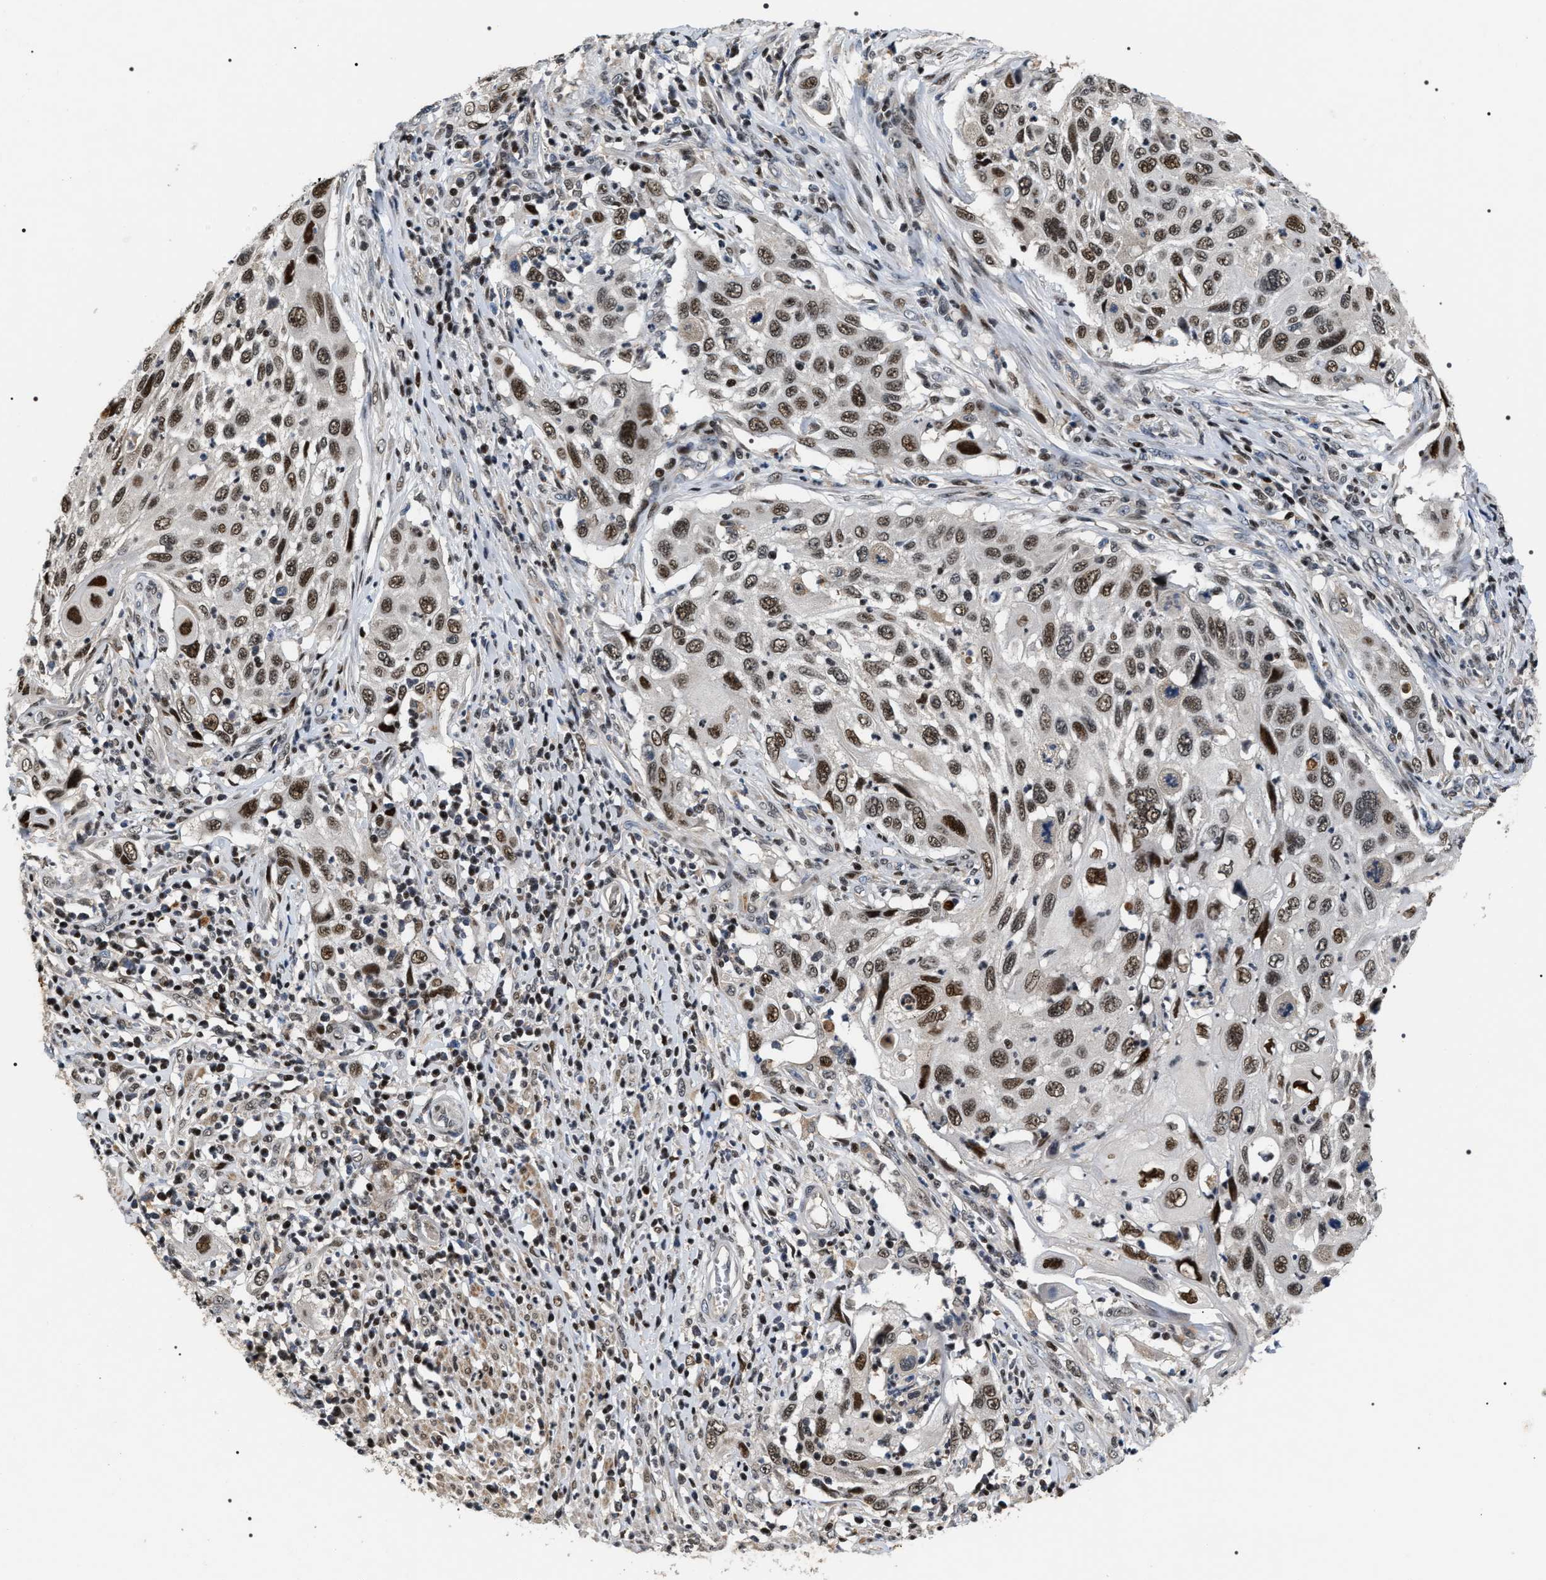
{"staining": {"intensity": "strong", "quantity": ">75%", "location": "nuclear"}, "tissue": "cervical cancer", "cell_type": "Tumor cells", "image_type": "cancer", "snomed": [{"axis": "morphology", "description": "Squamous cell carcinoma, NOS"}, {"axis": "topography", "description": "Cervix"}], "caption": "The immunohistochemical stain labels strong nuclear positivity in tumor cells of cervical cancer tissue.", "gene": "C7orf25", "patient": {"sex": "female", "age": 70}}